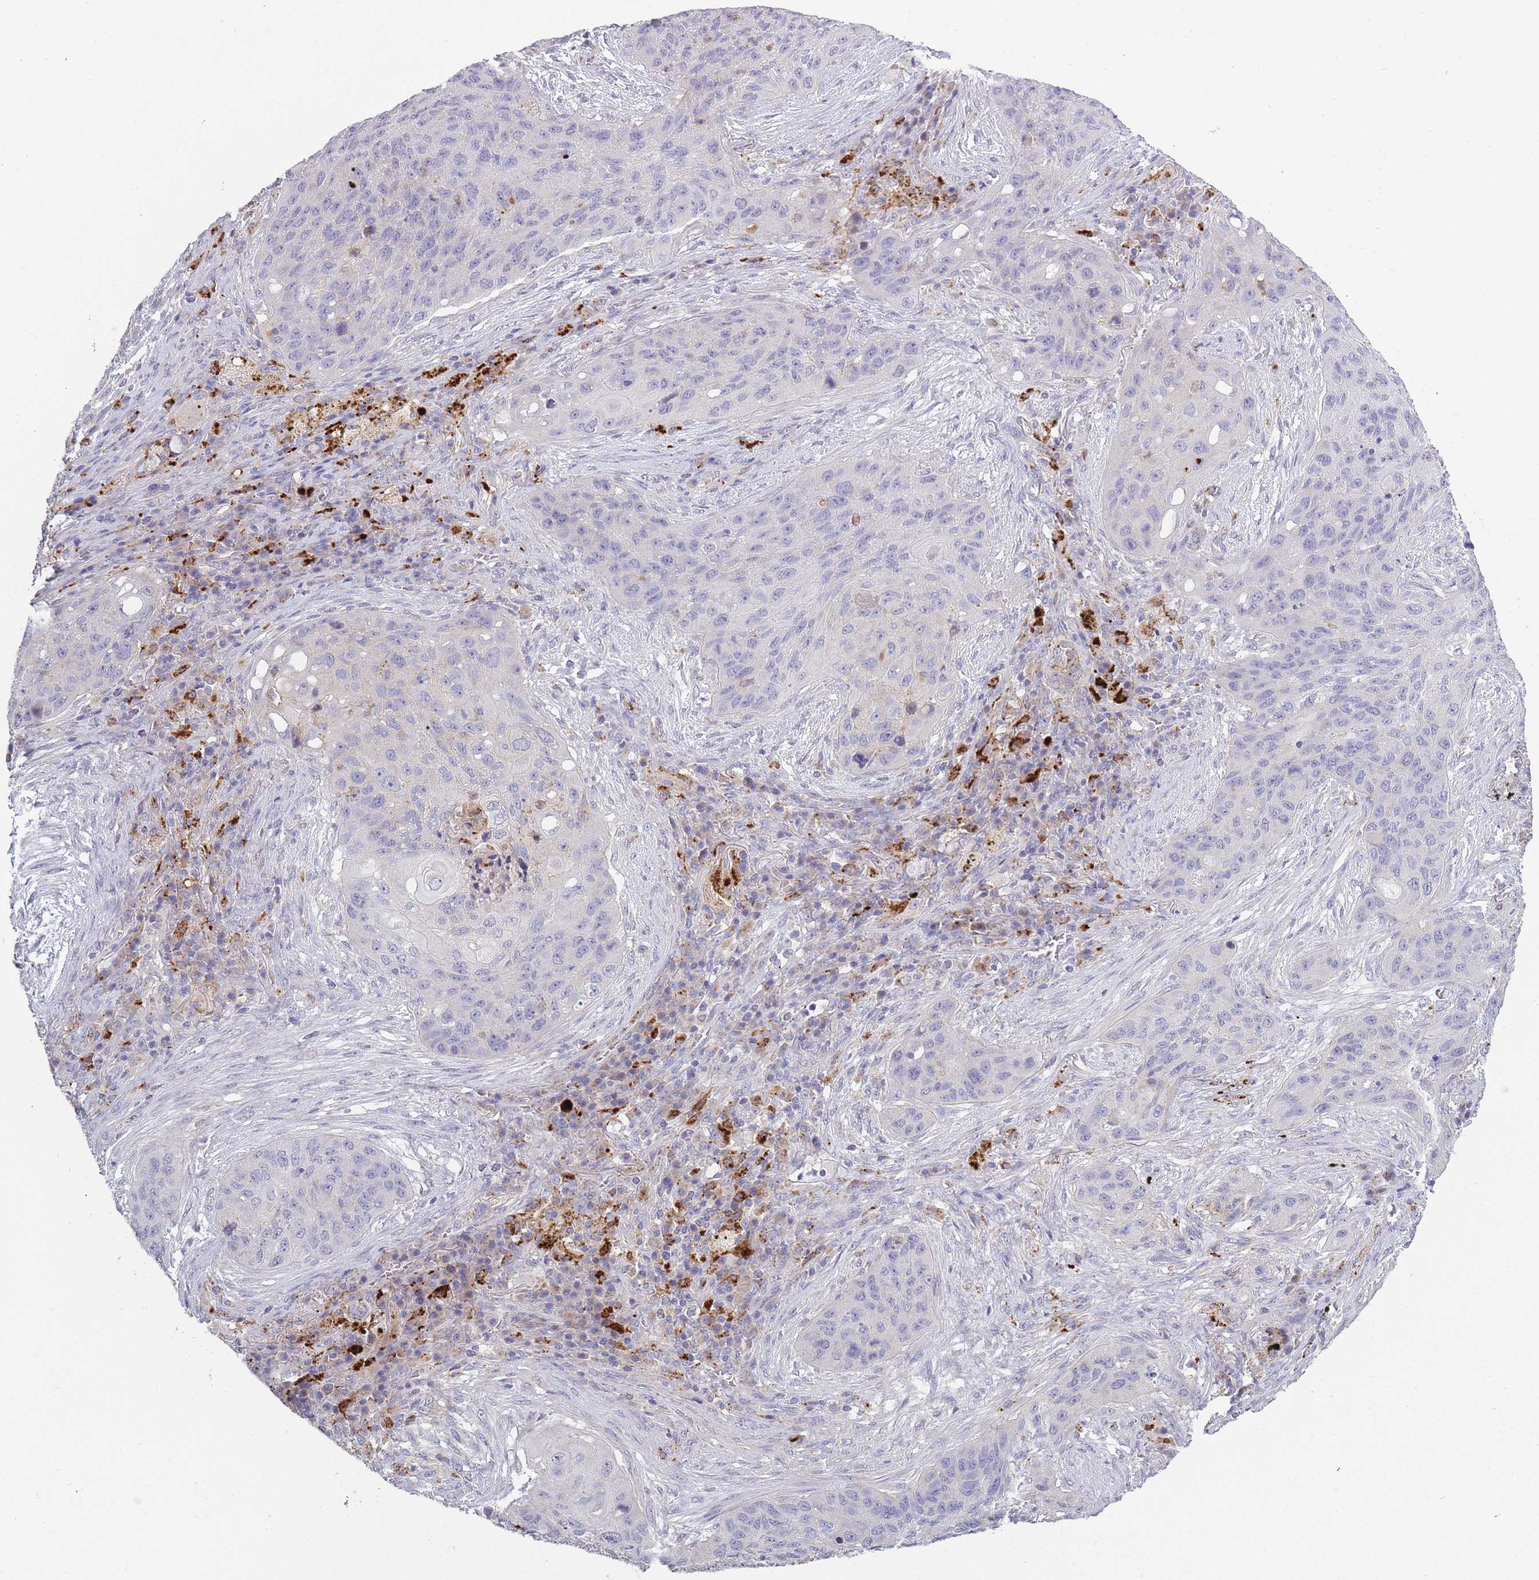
{"staining": {"intensity": "negative", "quantity": "none", "location": "none"}, "tissue": "lung cancer", "cell_type": "Tumor cells", "image_type": "cancer", "snomed": [{"axis": "morphology", "description": "Squamous cell carcinoma, NOS"}, {"axis": "topography", "description": "Lung"}], "caption": "Histopathology image shows no protein expression in tumor cells of lung squamous cell carcinoma tissue.", "gene": "TRIM61", "patient": {"sex": "female", "age": 63}}